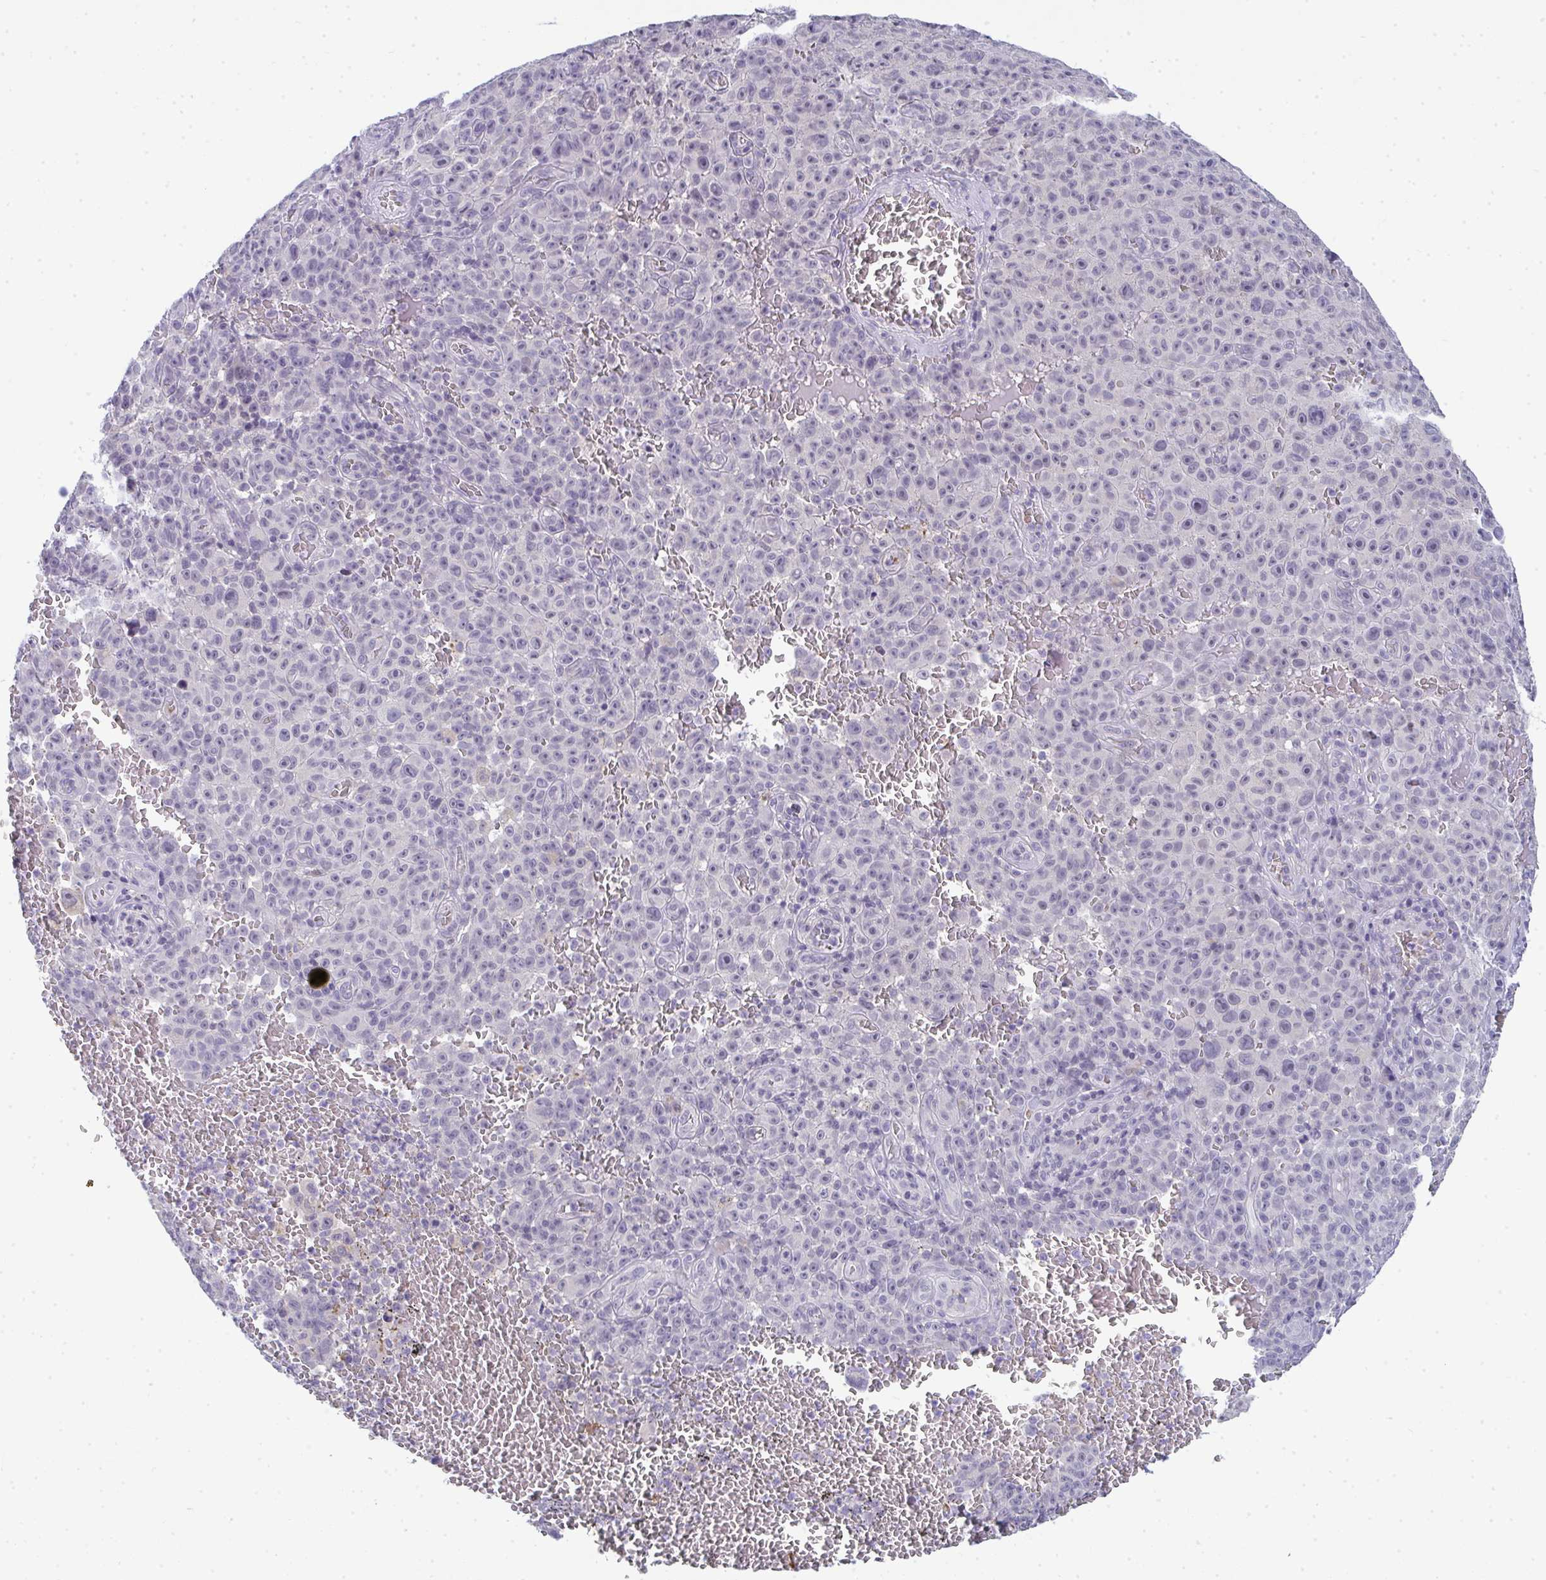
{"staining": {"intensity": "negative", "quantity": "none", "location": "none"}, "tissue": "melanoma", "cell_type": "Tumor cells", "image_type": "cancer", "snomed": [{"axis": "morphology", "description": "Malignant melanoma, NOS"}, {"axis": "topography", "description": "Skin"}], "caption": "High magnification brightfield microscopy of melanoma stained with DAB (3,3'-diaminobenzidine) (brown) and counterstained with hematoxylin (blue): tumor cells show no significant positivity.", "gene": "TMEM82", "patient": {"sex": "female", "age": 82}}